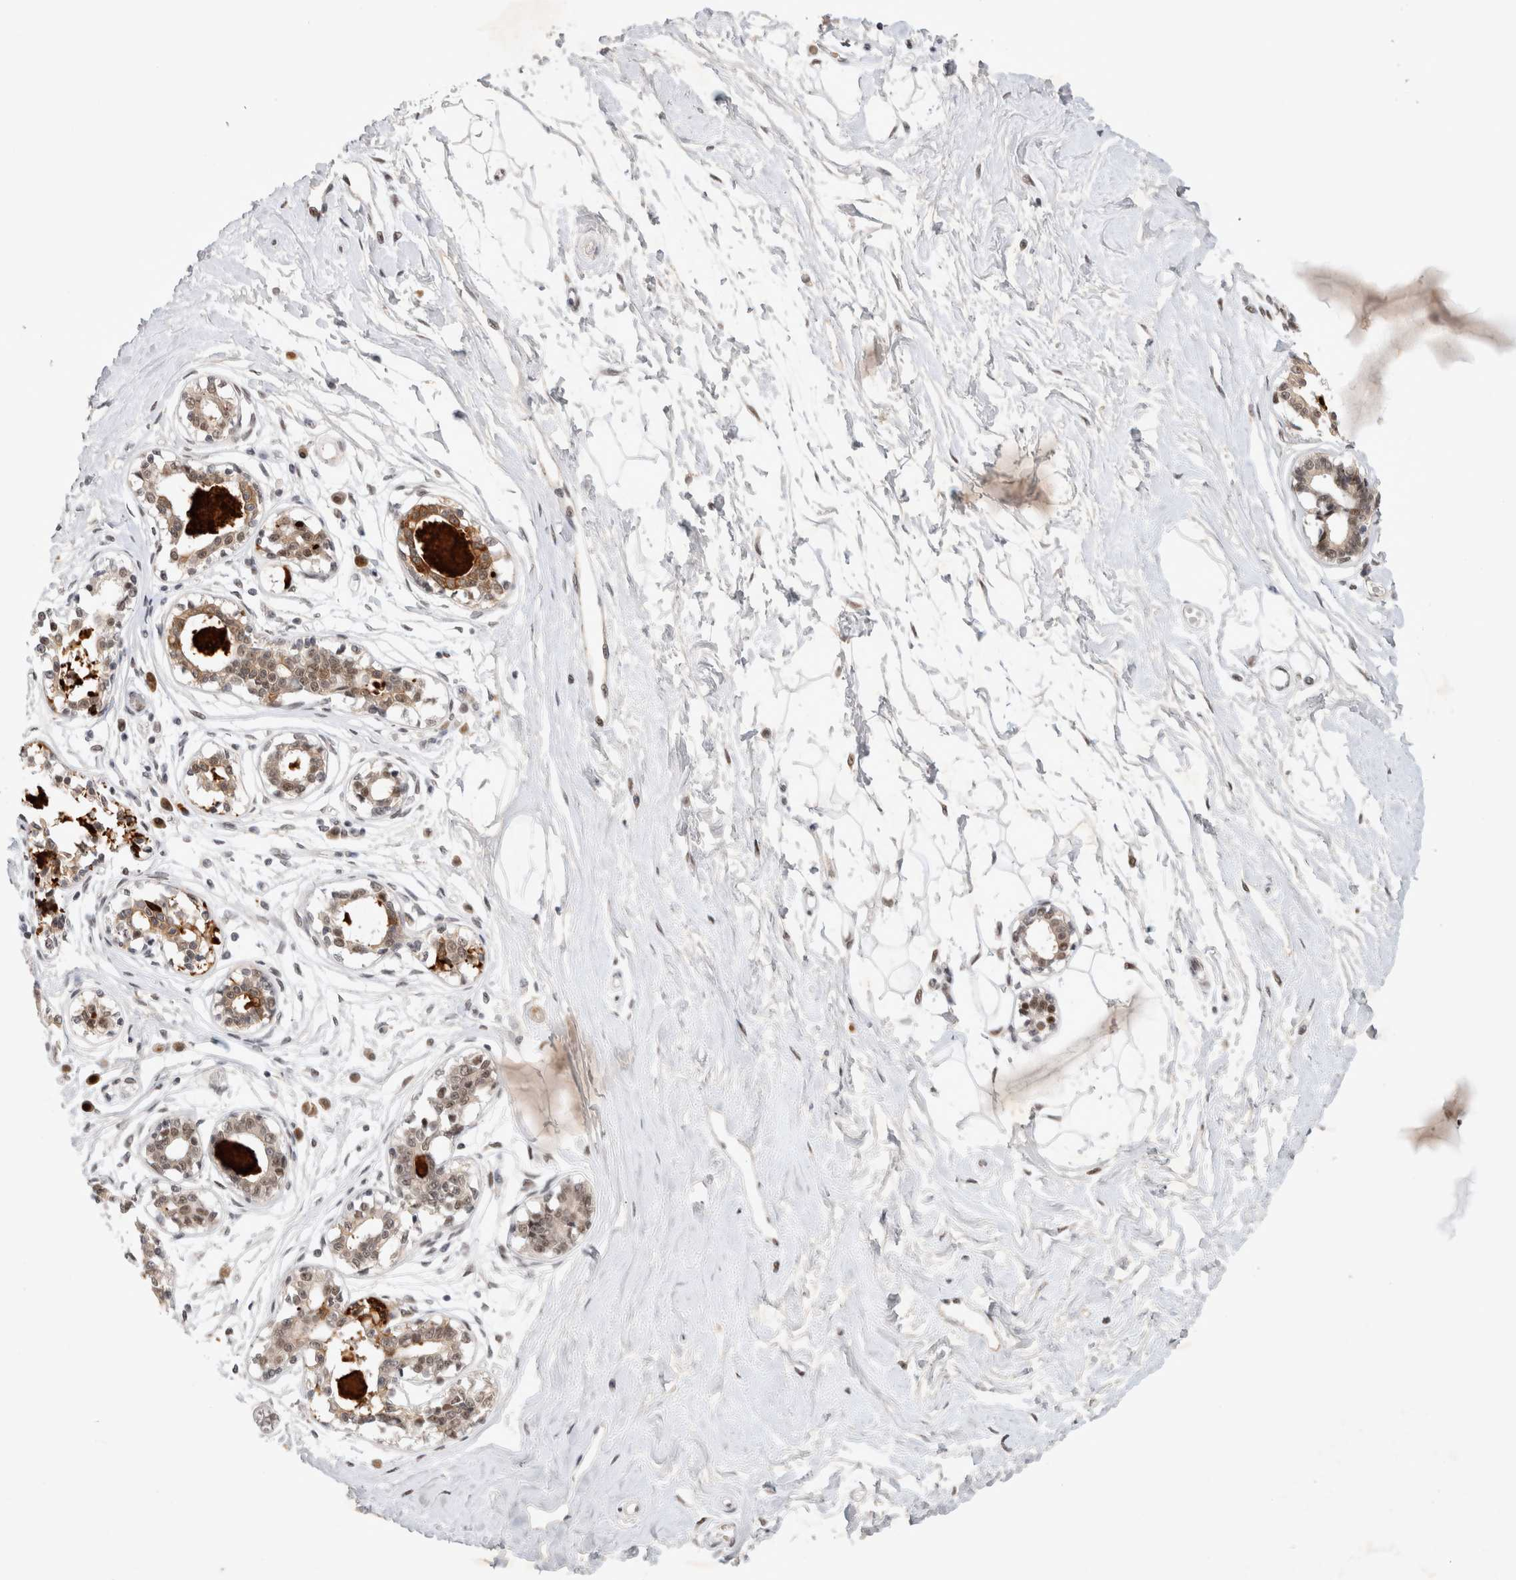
{"staining": {"intensity": "strong", "quantity": "25%-75%", "location": "nuclear"}, "tissue": "breast", "cell_type": "Adipocytes", "image_type": "normal", "snomed": [{"axis": "morphology", "description": "Normal tissue, NOS"}, {"axis": "topography", "description": "Breast"}], "caption": "The histopathology image demonstrates a brown stain indicating the presence of a protein in the nuclear of adipocytes in breast.", "gene": "HESX1", "patient": {"sex": "female", "age": 45}}